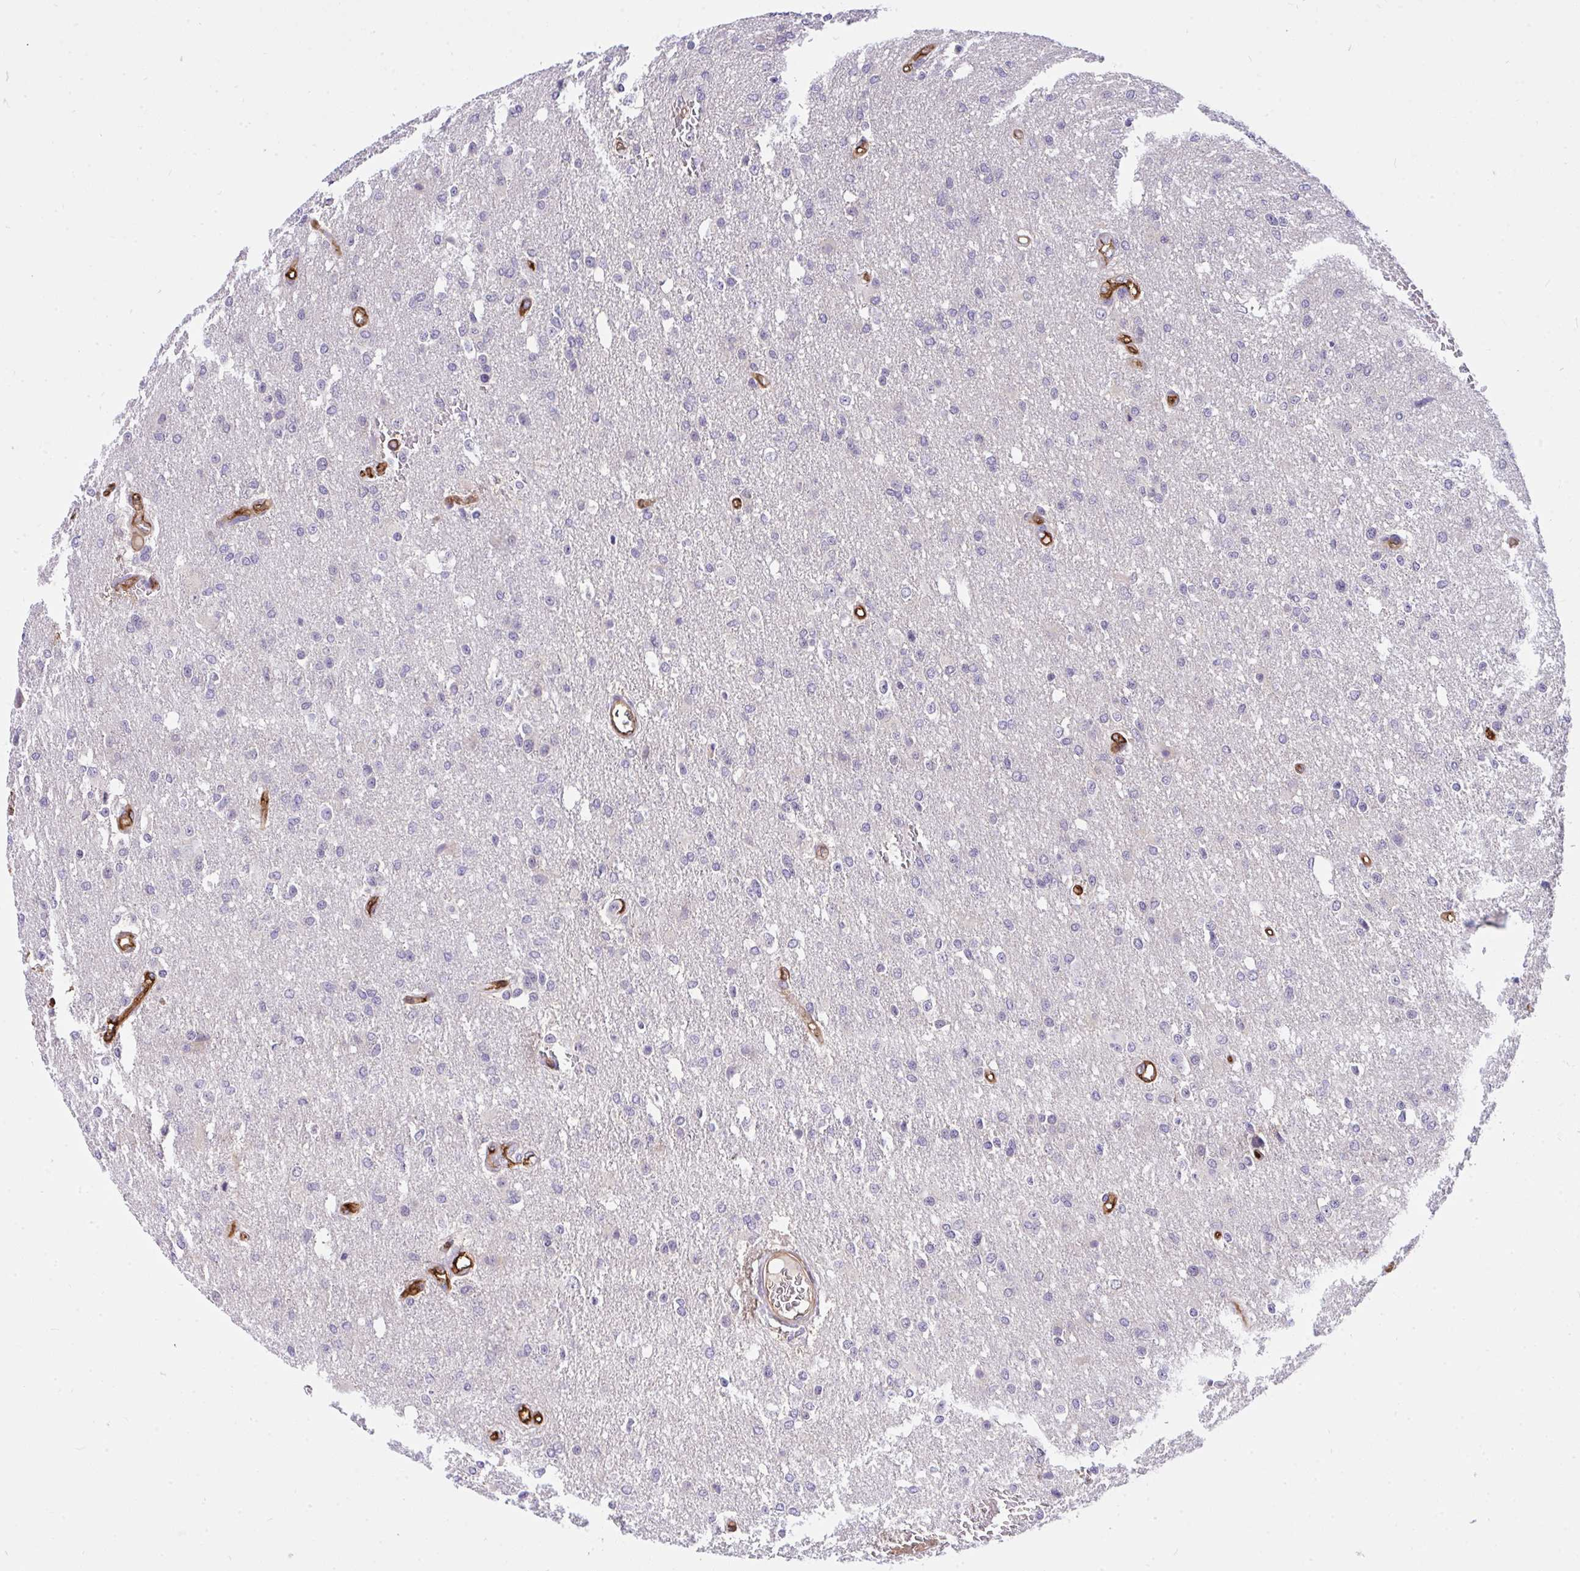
{"staining": {"intensity": "negative", "quantity": "none", "location": "none"}, "tissue": "glioma", "cell_type": "Tumor cells", "image_type": "cancer", "snomed": [{"axis": "morphology", "description": "Glioma, malignant, Low grade"}, {"axis": "topography", "description": "Brain"}], "caption": "The image shows no significant expression in tumor cells of malignant low-grade glioma.", "gene": "C19orf54", "patient": {"sex": "male", "age": 26}}